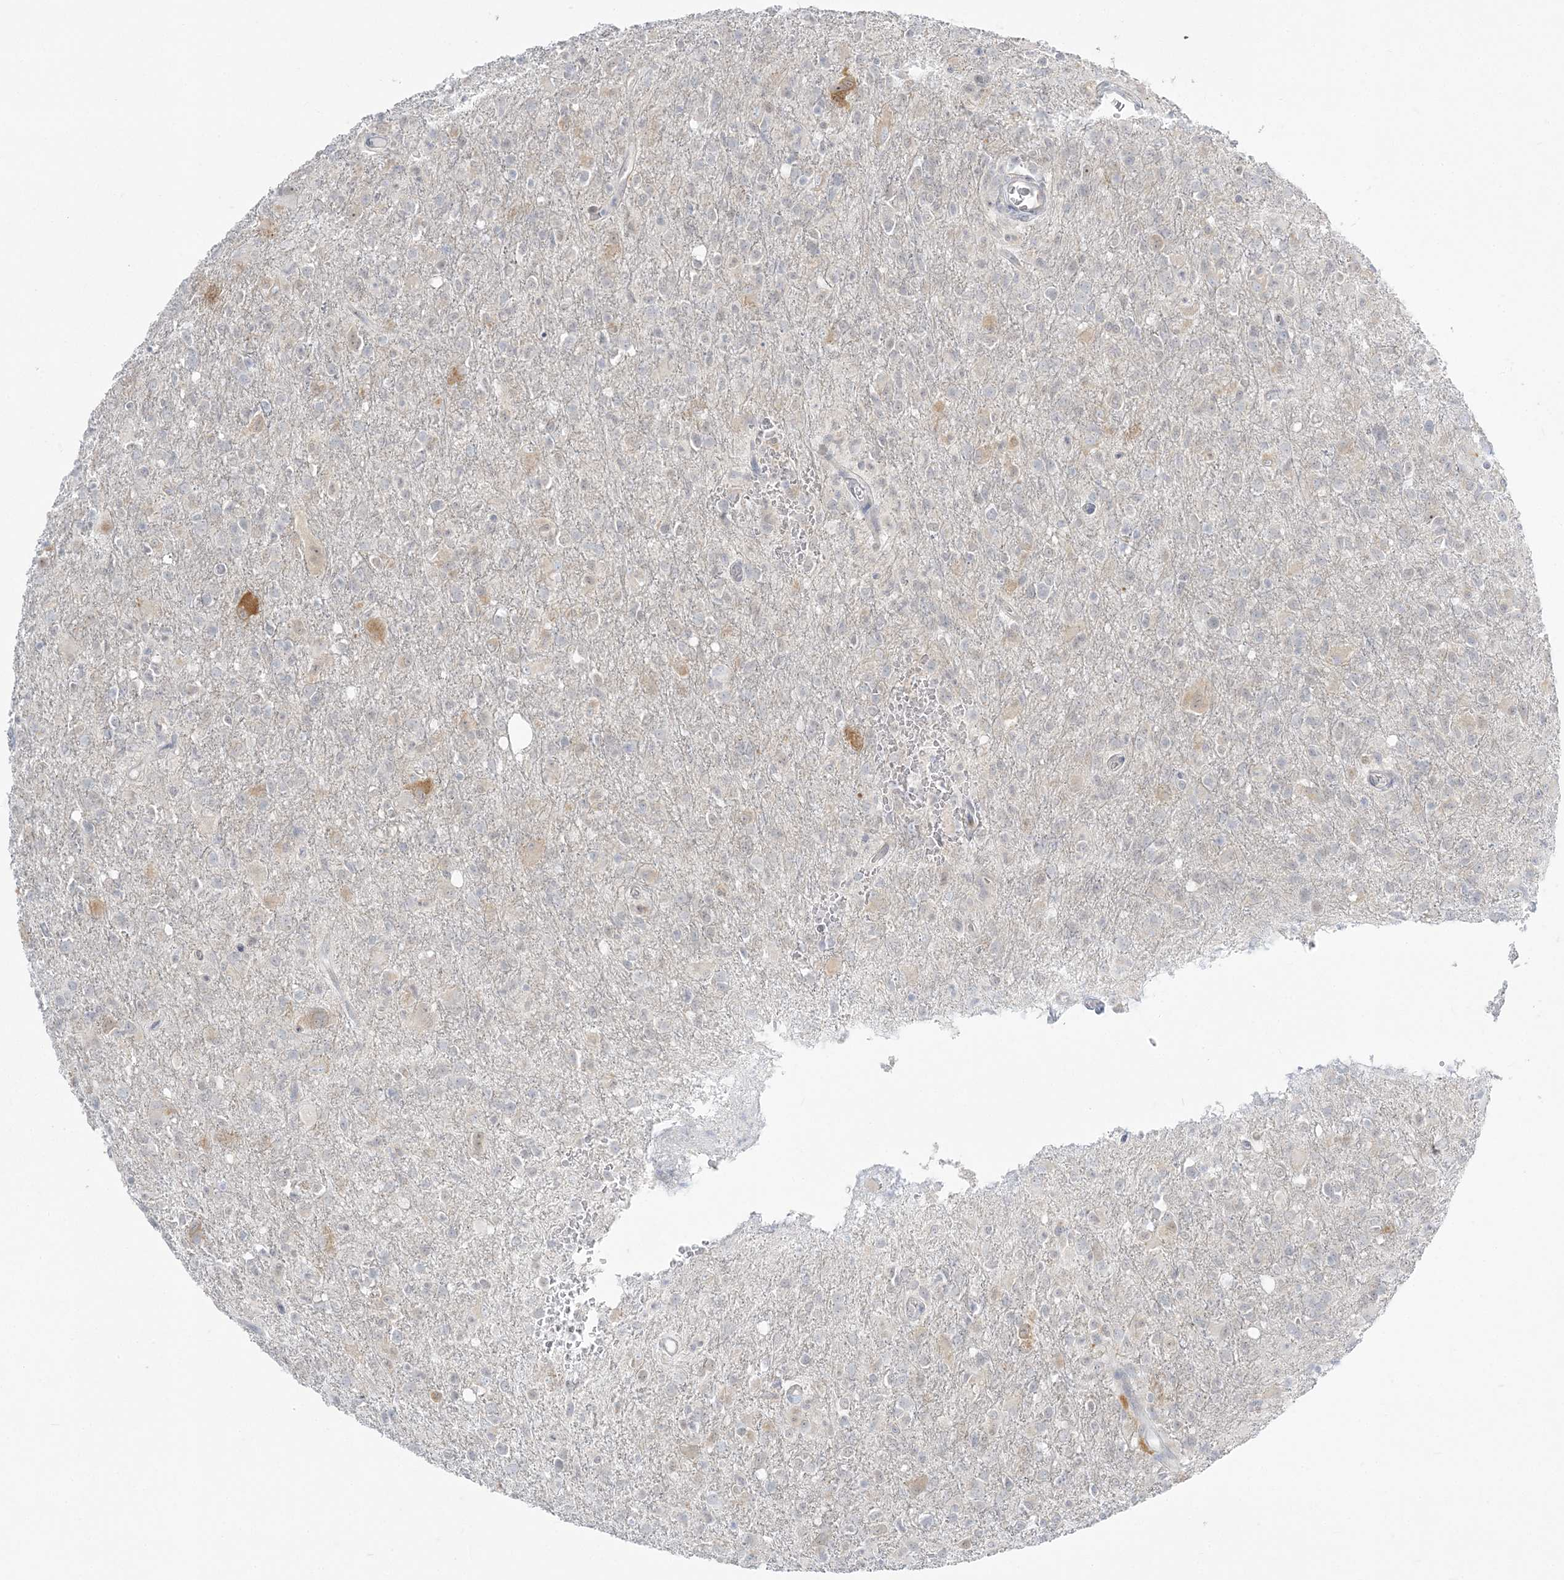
{"staining": {"intensity": "negative", "quantity": "none", "location": "none"}, "tissue": "glioma", "cell_type": "Tumor cells", "image_type": "cancer", "snomed": [{"axis": "morphology", "description": "Glioma, malignant, High grade"}, {"axis": "topography", "description": "Brain"}], "caption": "IHC photomicrograph of neoplastic tissue: human glioma stained with DAB (3,3'-diaminobenzidine) displays no significant protein staining in tumor cells. (Stains: DAB immunohistochemistry with hematoxylin counter stain, Microscopy: brightfield microscopy at high magnification).", "gene": "ZC3H6", "patient": {"sex": "female", "age": 57}}